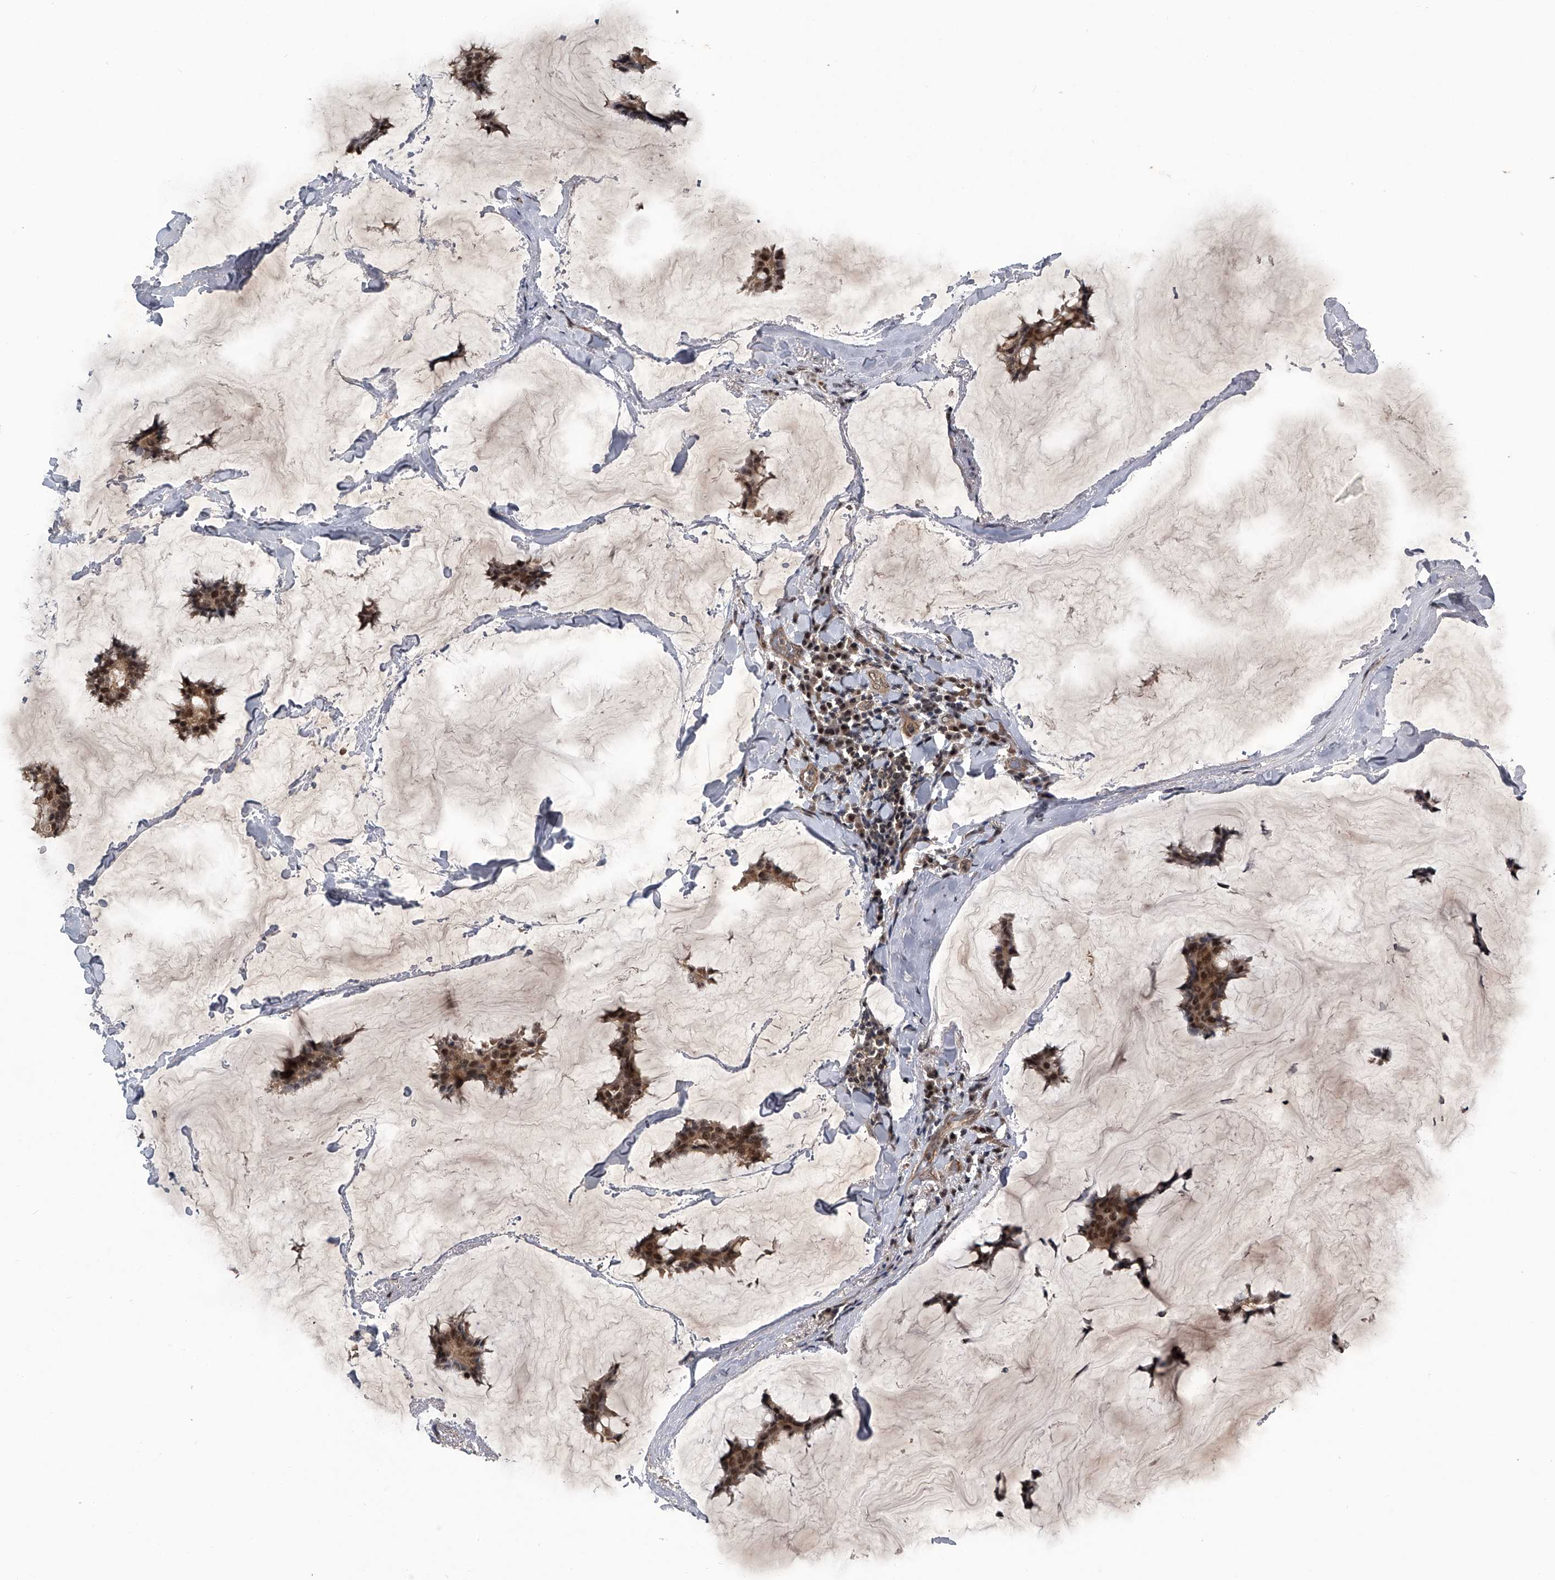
{"staining": {"intensity": "moderate", "quantity": ">75%", "location": "cytoplasmic/membranous,nuclear"}, "tissue": "breast cancer", "cell_type": "Tumor cells", "image_type": "cancer", "snomed": [{"axis": "morphology", "description": "Duct carcinoma"}, {"axis": "topography", "description": "Breast"}], "caption": "IHC histopathology image of neoplastic tissue: infiltrating ductal carcinoma (breast) stained using IHC shows medium levels of moderate protein expression localized specifically in the cytoplasmic/membranous and nuclear of tumor cells, appearing as a cytoplasmic/membranous and nuclear brown color.", "gene": "SLC12A8", "patient": {"sex": "female", "age": 93}}